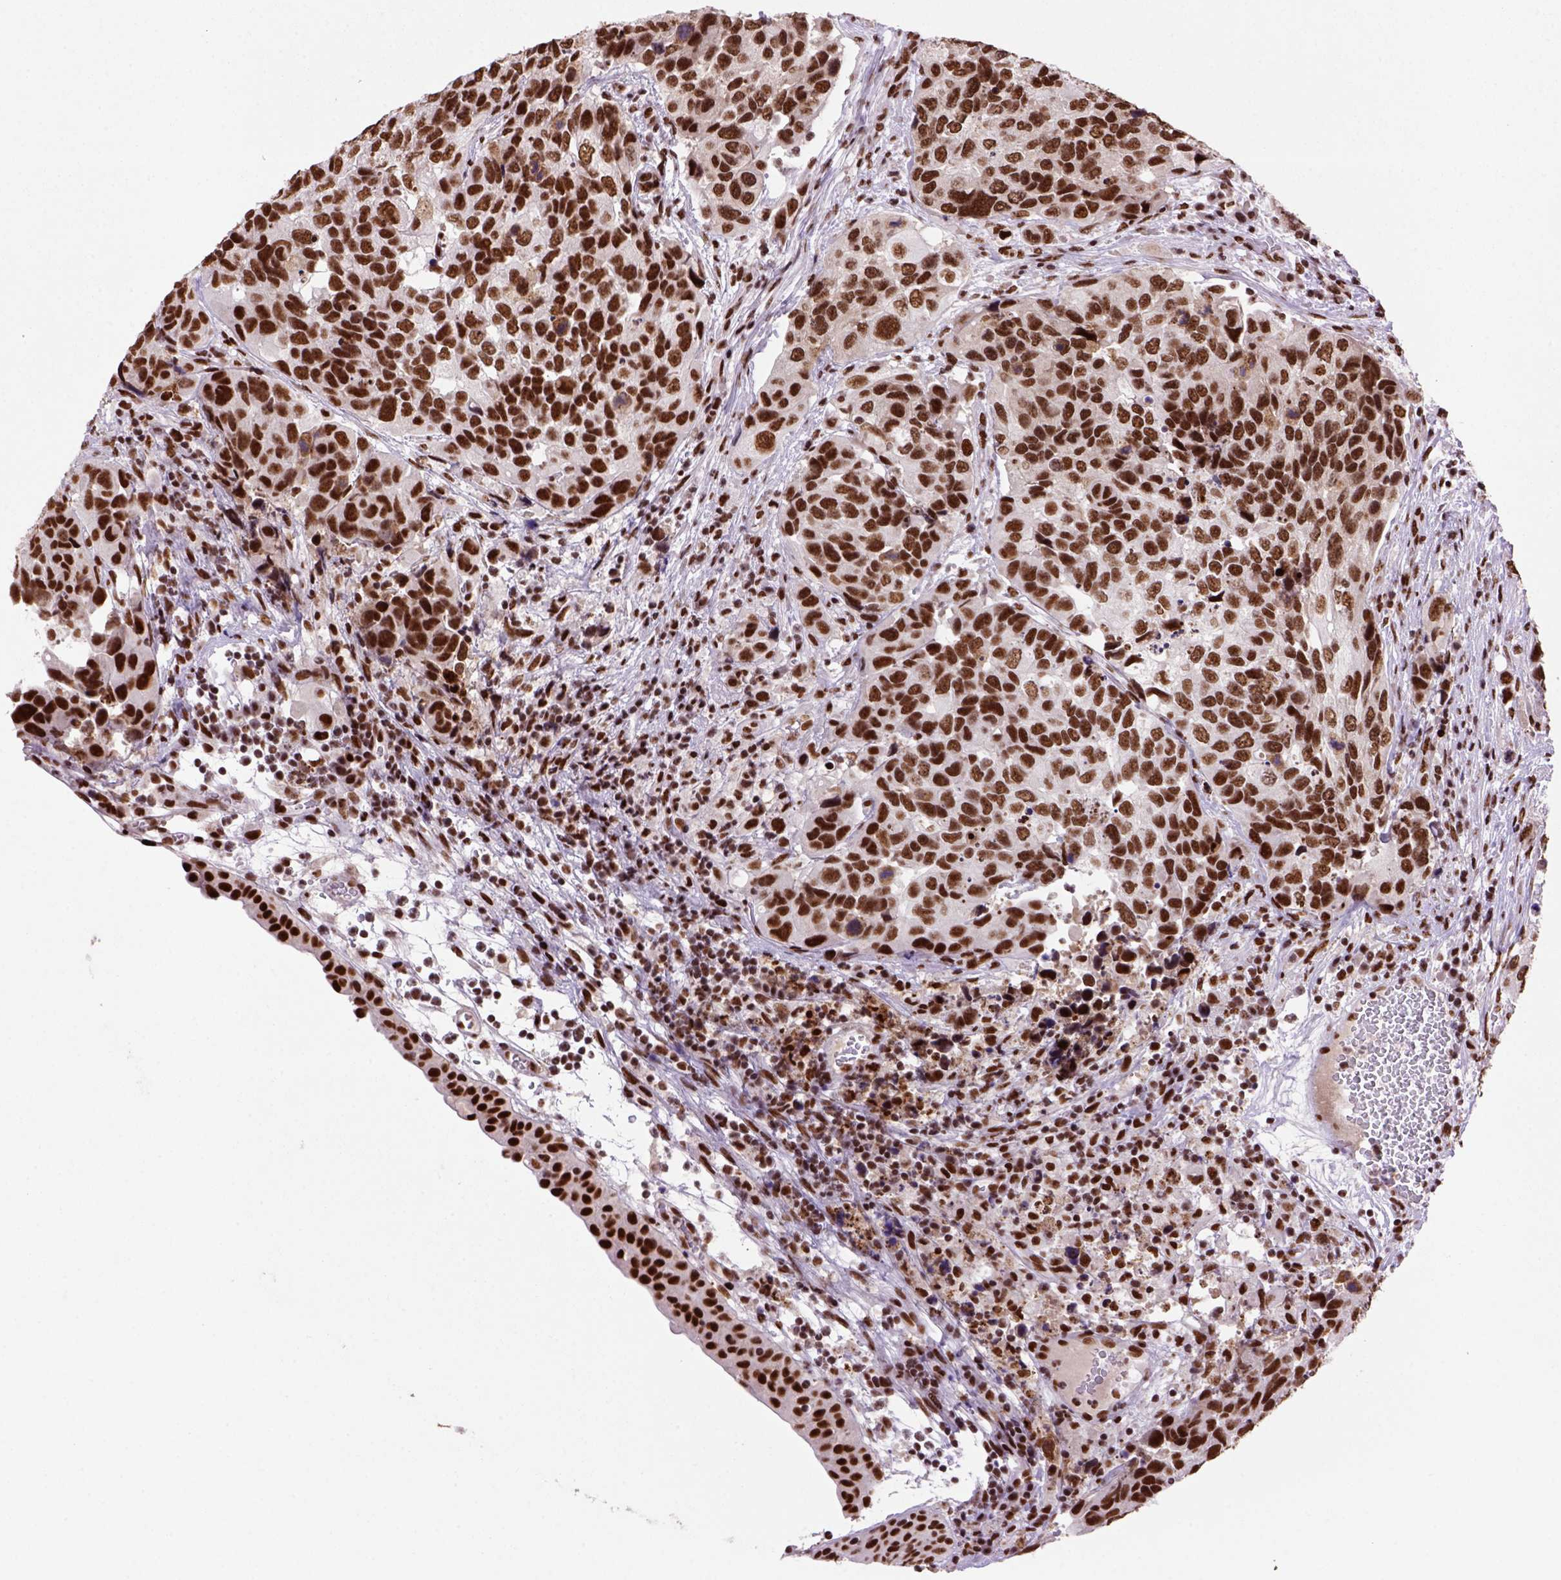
{"staining": {"intensity": "strong", "quantity": ">75%", "location": "nuclear"}, "tissue": "urothelial cancer", "cell_type": "Tumor cells", "image_type": "cancer", "snomed": [{"axis": "morphology", "description": "Urothelial carcinoma, High grade"}, {"axis": "topography", "description": "Urinary bladder"}], "caption": "High-grade urothelial carcinoma tissue demonstrates strong nuclear expression in approximately >75% of tumor cells, visualized by immunohistochemistry.", "gene": "NSMCE2", "patient": {"sex": "male", "age": 60}}